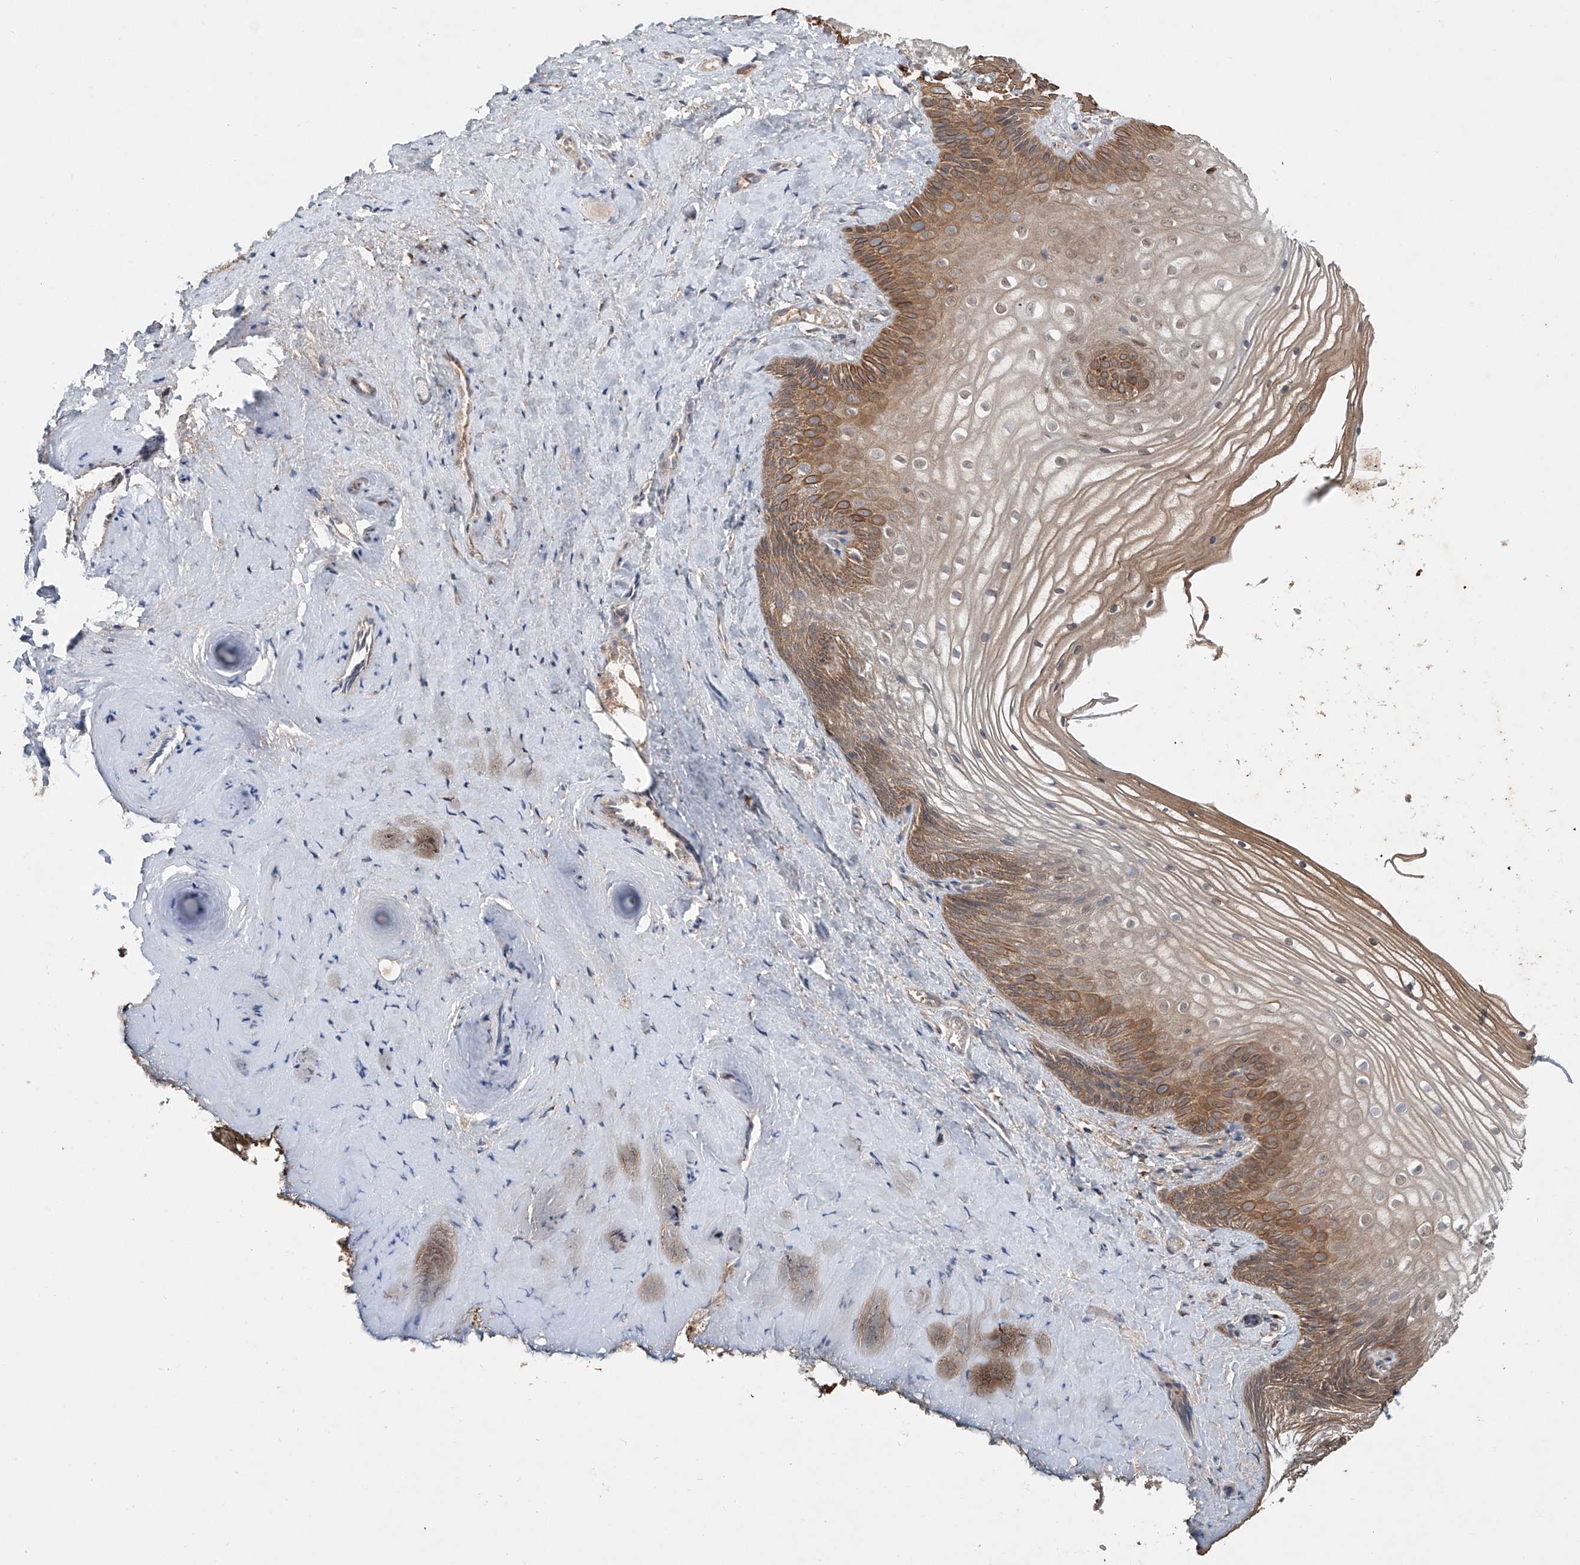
{"staining": {"intensity": "moderate", "quantity": ">75%", "location": "cytoplasmic/membranous,nuclear"}, "tissue": "vagina", "cell_type": "Squamous epithelial cells", "image_type": "normal", "snomed": [{"axis": "morphology", "description": "Normal tissue, NOS"}, {"axis": "topography", "description": "Vagina"}, {"axis": "topography", "description": "Cervix"}], "caption": "Immunohistochemistry (DAB (3,3'-diaminobenzidine)) staining of normal human vagina displays moderate cytoplasmic/membranous,nuclear protein staining in about >75% of squamous epithelial cells. (Brightfield microscopy of DAB IHC at high magnification).", "gene": "IER5", "patient": {"sex": "female", "age": 40}}